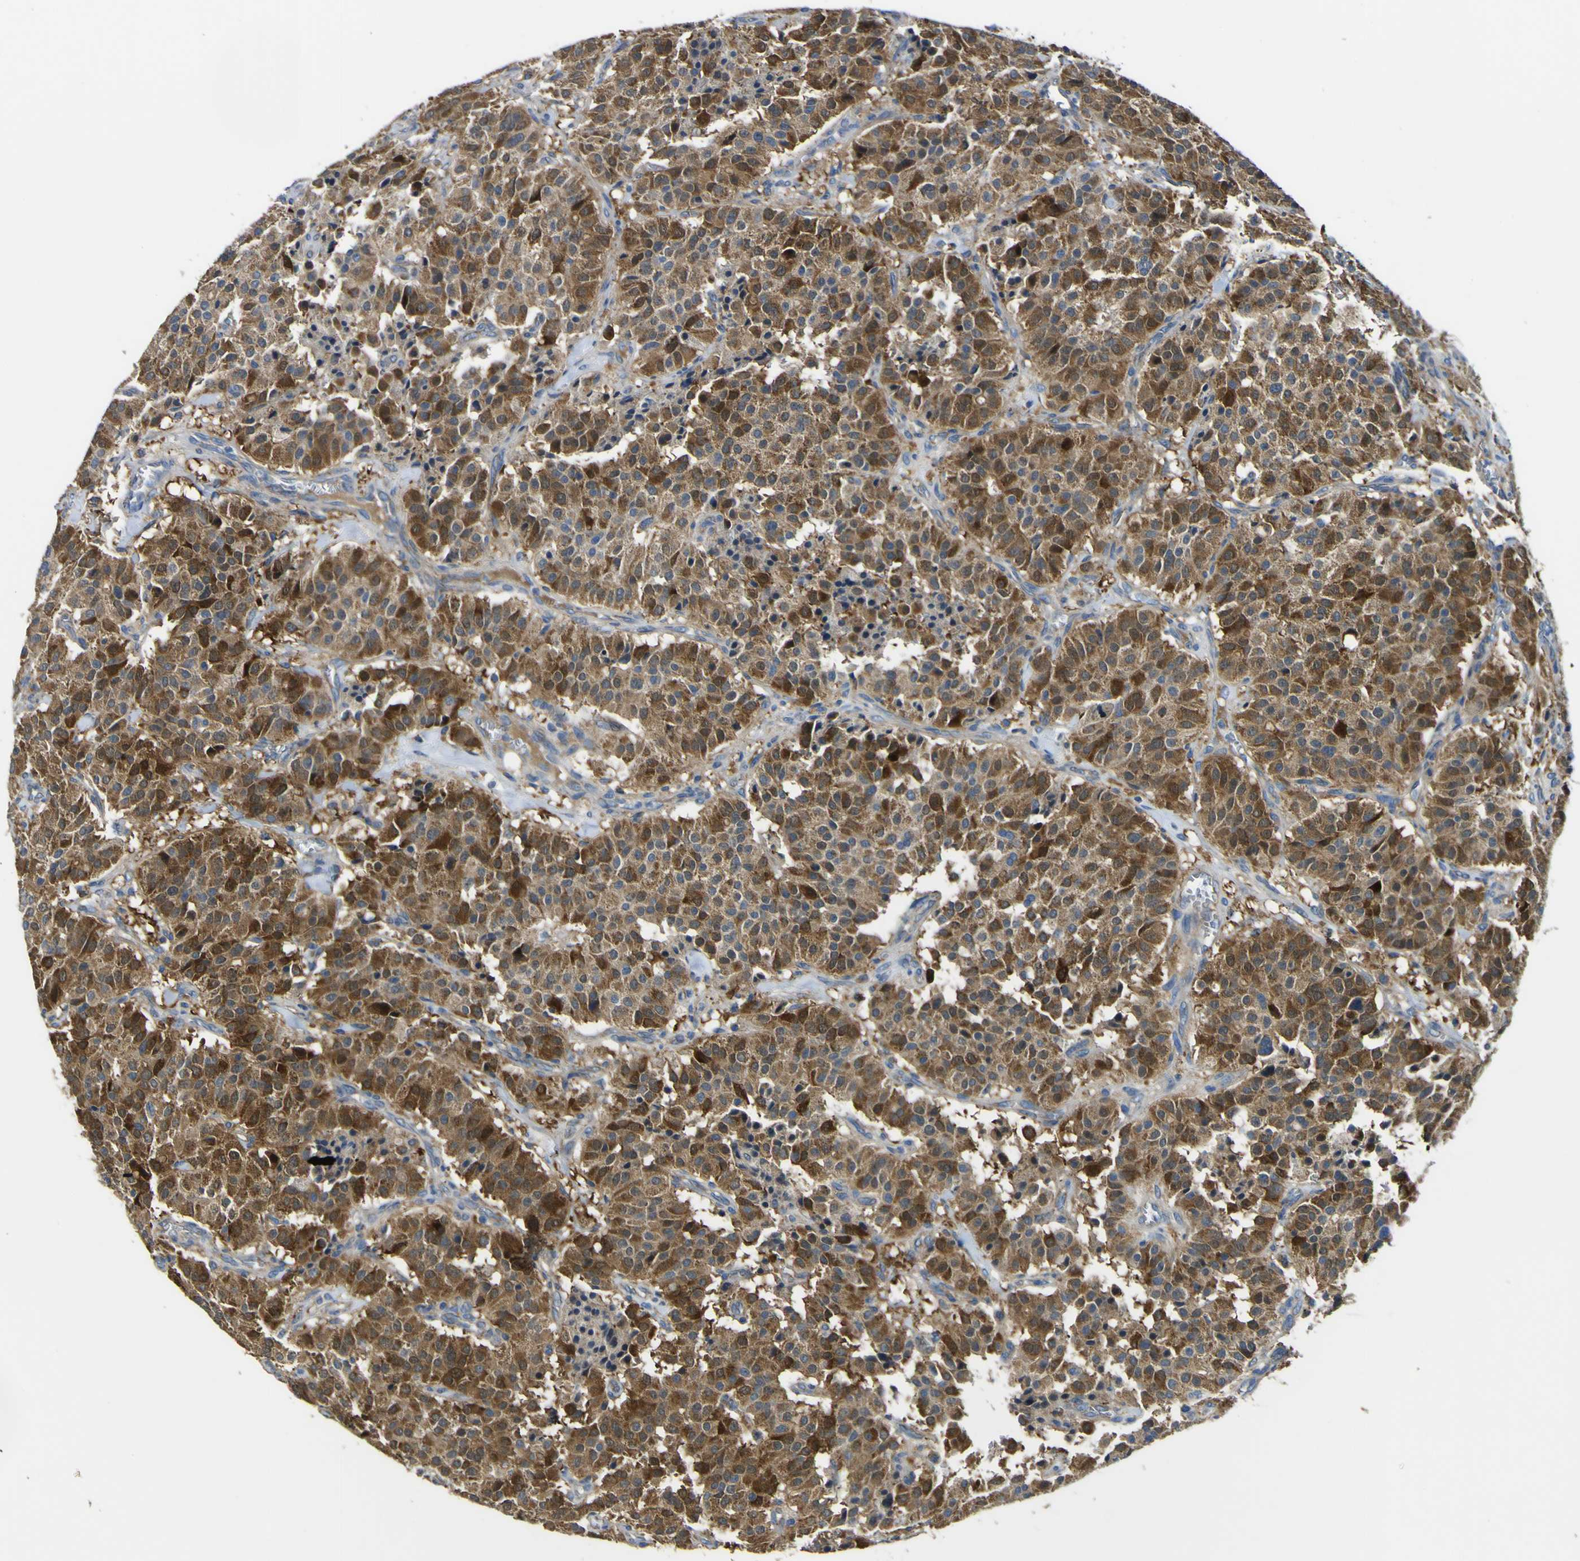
{"staining": {"intensity": "strong", "quantity": ">75%", "location": "cytoplasmic/membranous"}, "tissue": "carcinoid", "cell_type": "Tumor cells", "image_type": "cancer", "snomed": [{"axis": "morphology", "description": "Carcinoid, malignant, NOS"}, {"axis": "topography", "description": "Lung"}], "caption": "Carcinoid stained with a brown dye displays strong cytoplasmic/membranous positive positivity in about >75% of tumor cells.", "gene": "ALDH18A1", "patient": {"sex": "male", "age": 30}}